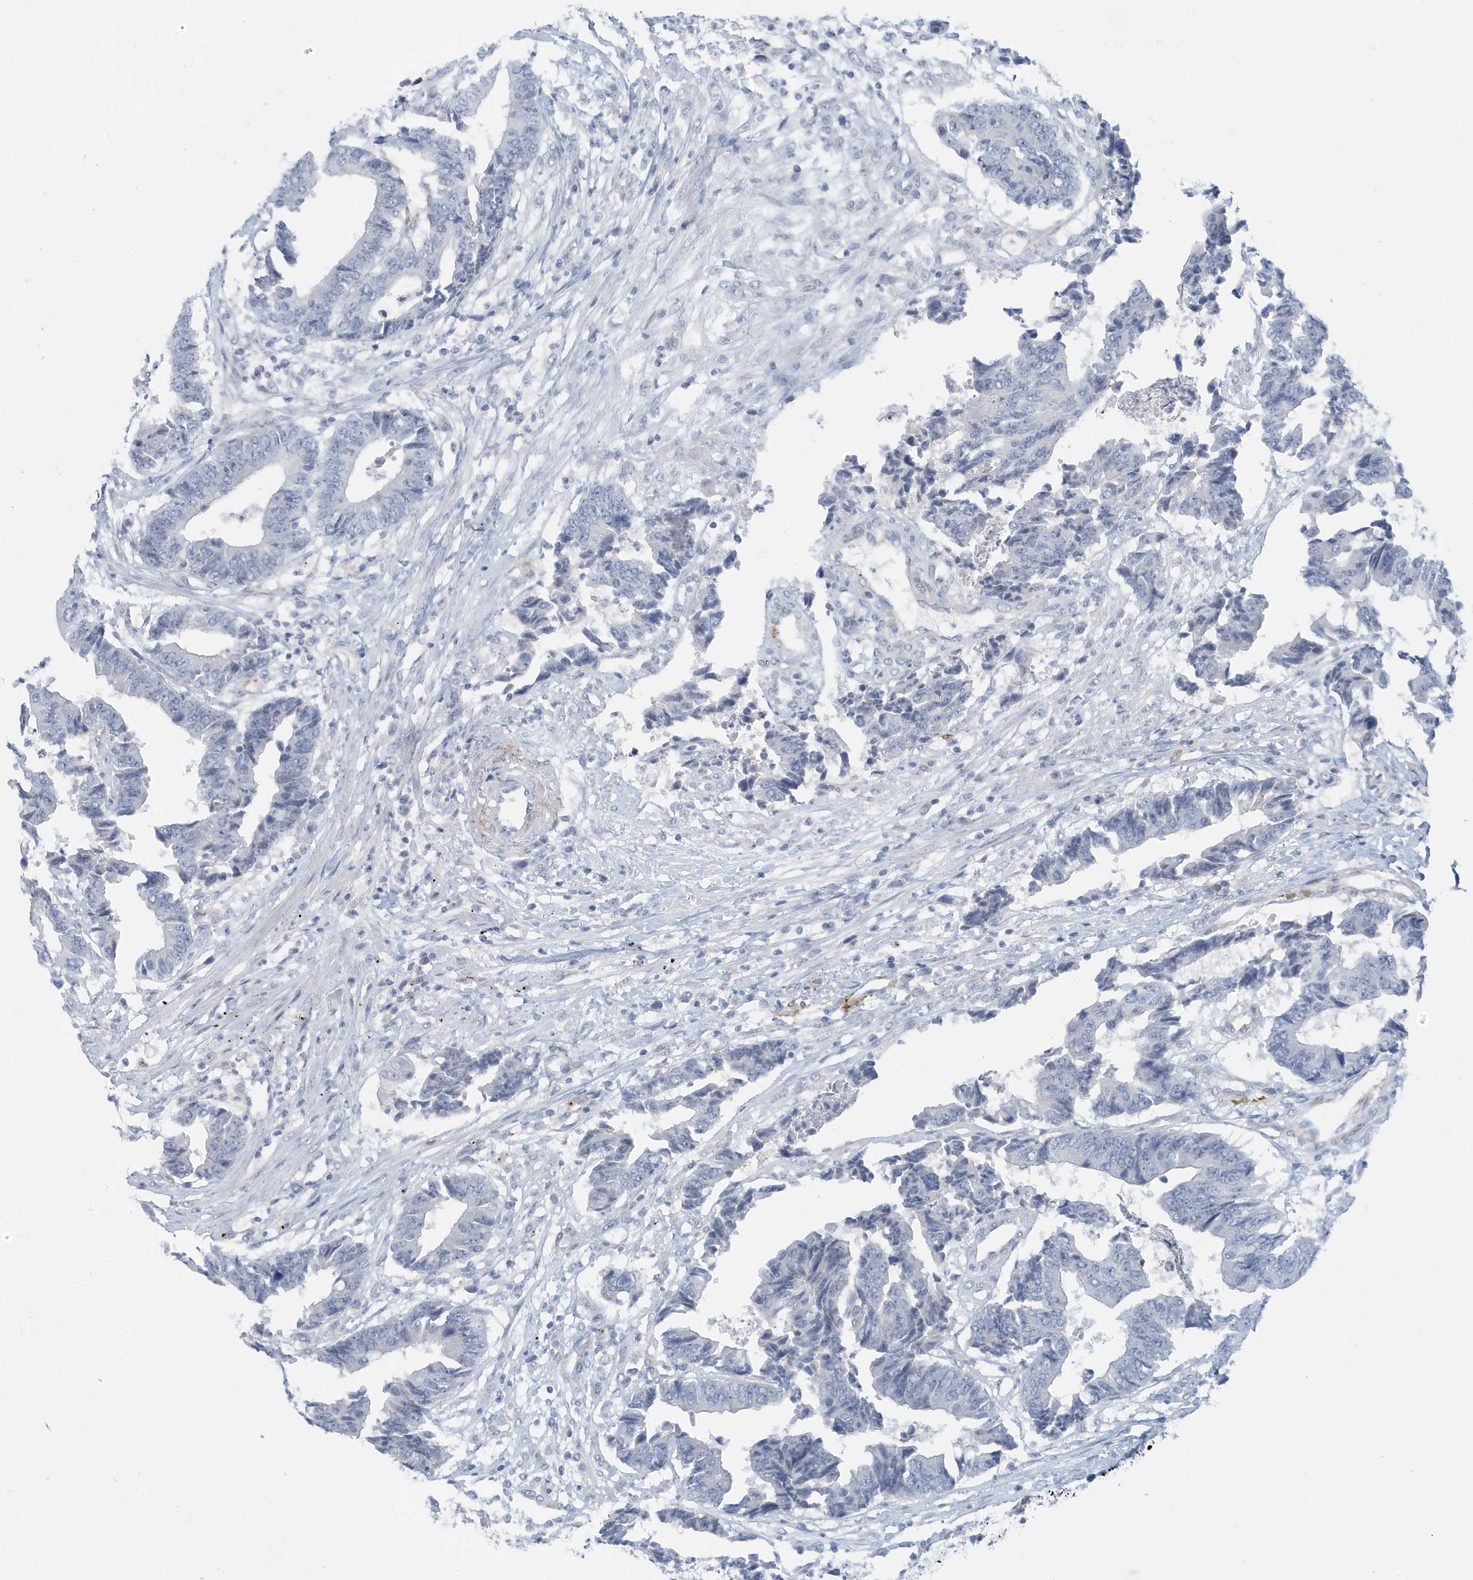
{"staining": {"intensity": "negative", "quantity": "none", "location": "none"}, "tissue": "colorectal cancer", "cell_type": "Tumor cells", "image_type": "cancer", "snomed": [{"axis": "morphology", "description": "Adenocarcinoma, NOS"}, {"axis": "topography", "description": "Rectum"}], "caption": "A histopathology image of human adenocarcinoma (colorectal) is negative for staining in tumor cells.", "gene": "PERM1", "patient": {"sex": "male", "age": 84}}